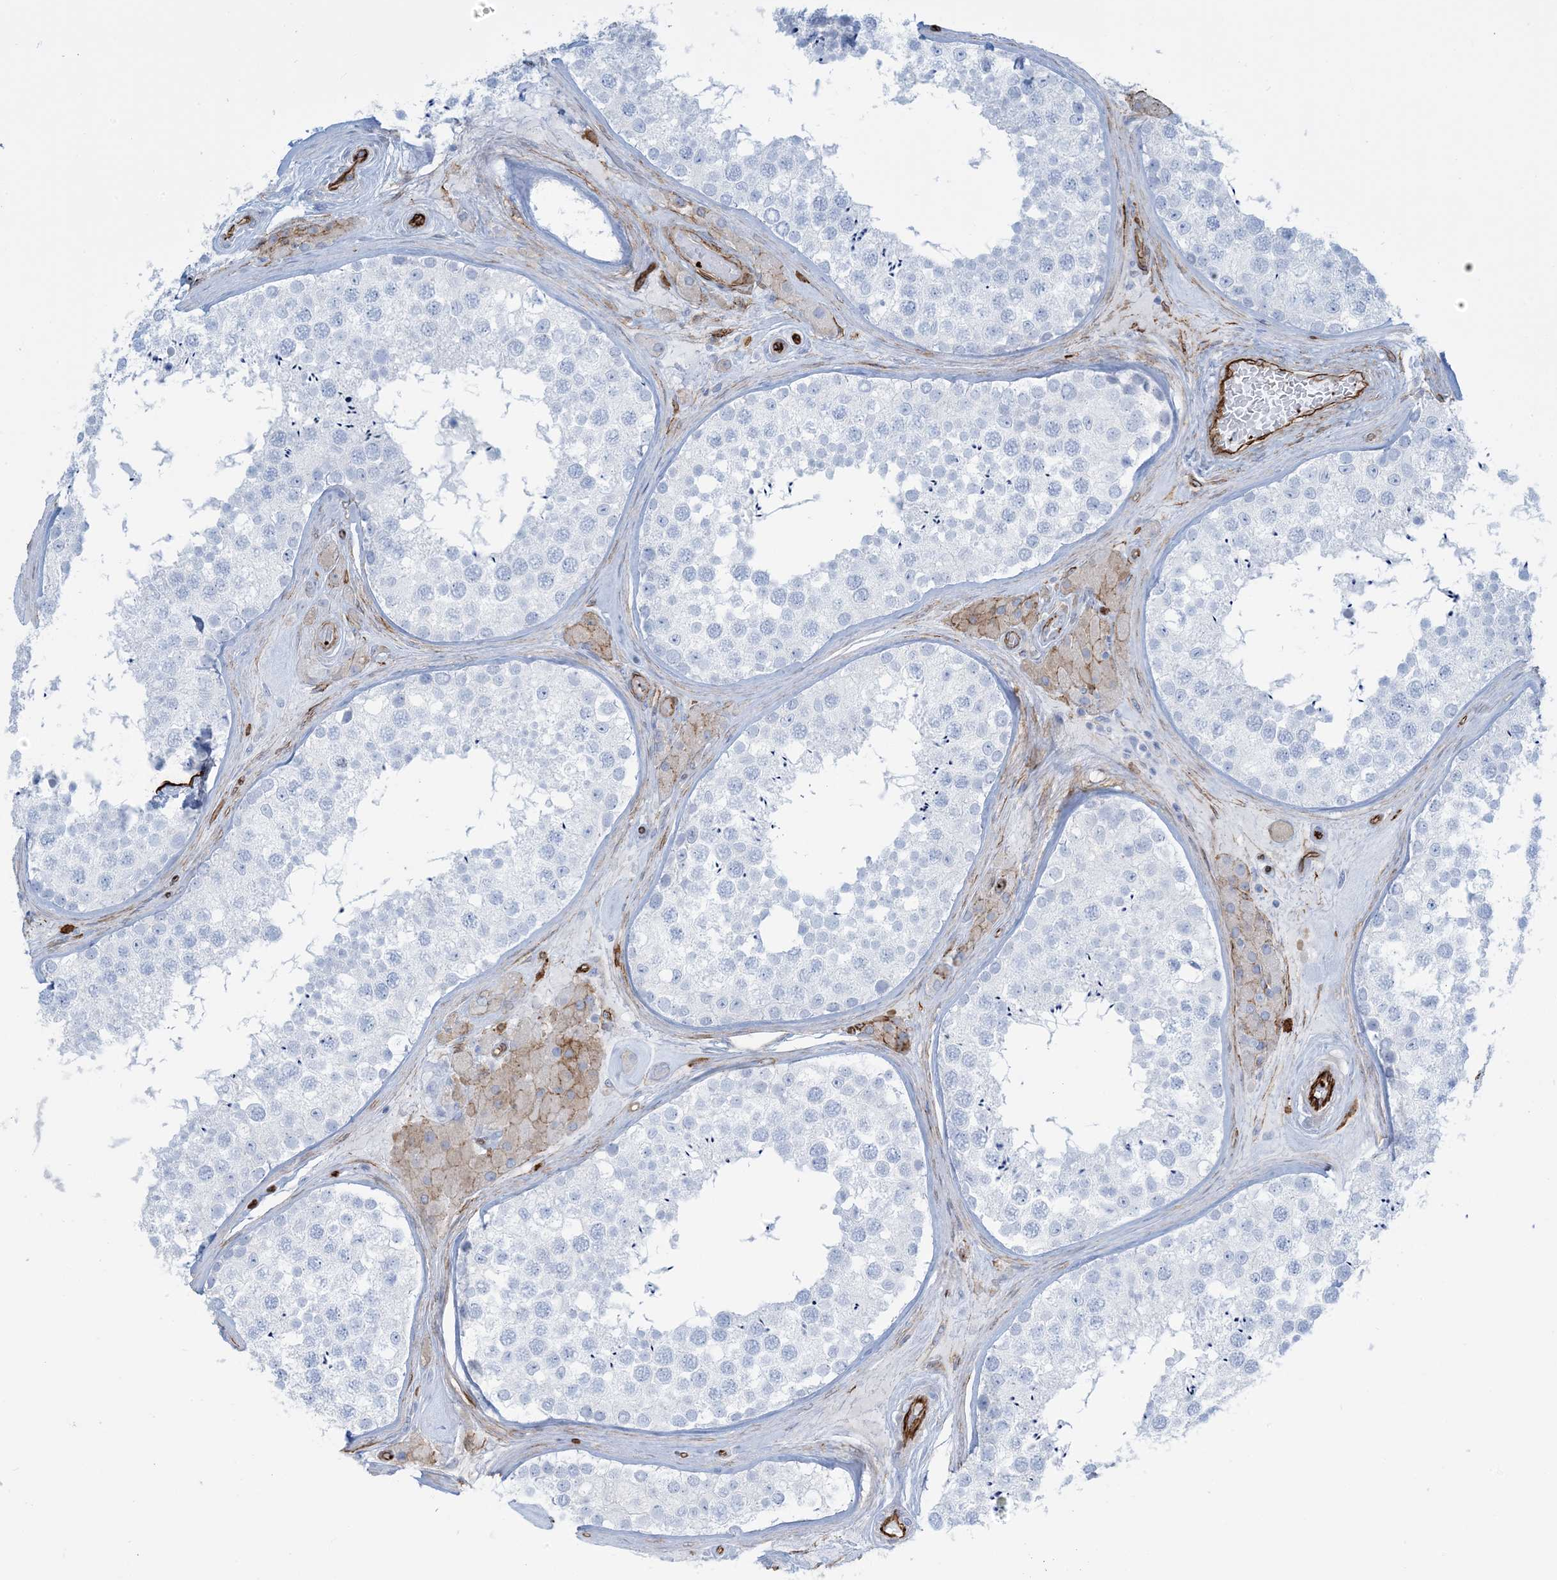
{"staining": {"intensity": "negative", "quantity": "none", "location": "none"}, "tissue": "testis", "cell_type": "Cells in seminiferous ducts", "image_type": "normal", "snomed": [{"axis": "morphology", "description": "Normal tissue, NOS"}, {"axis": "topography", "description": "Testis"}], "caption": "Cells in seminiferous ducts are negative for brown protein staining in normal testis. (DAB (3,3'-diaminobenzidine) immunohistochemistry (IHC) with hematoxylin counter stain).", "gene": "EPS8L3", "patient": {"sex": "male", "age": 46}}